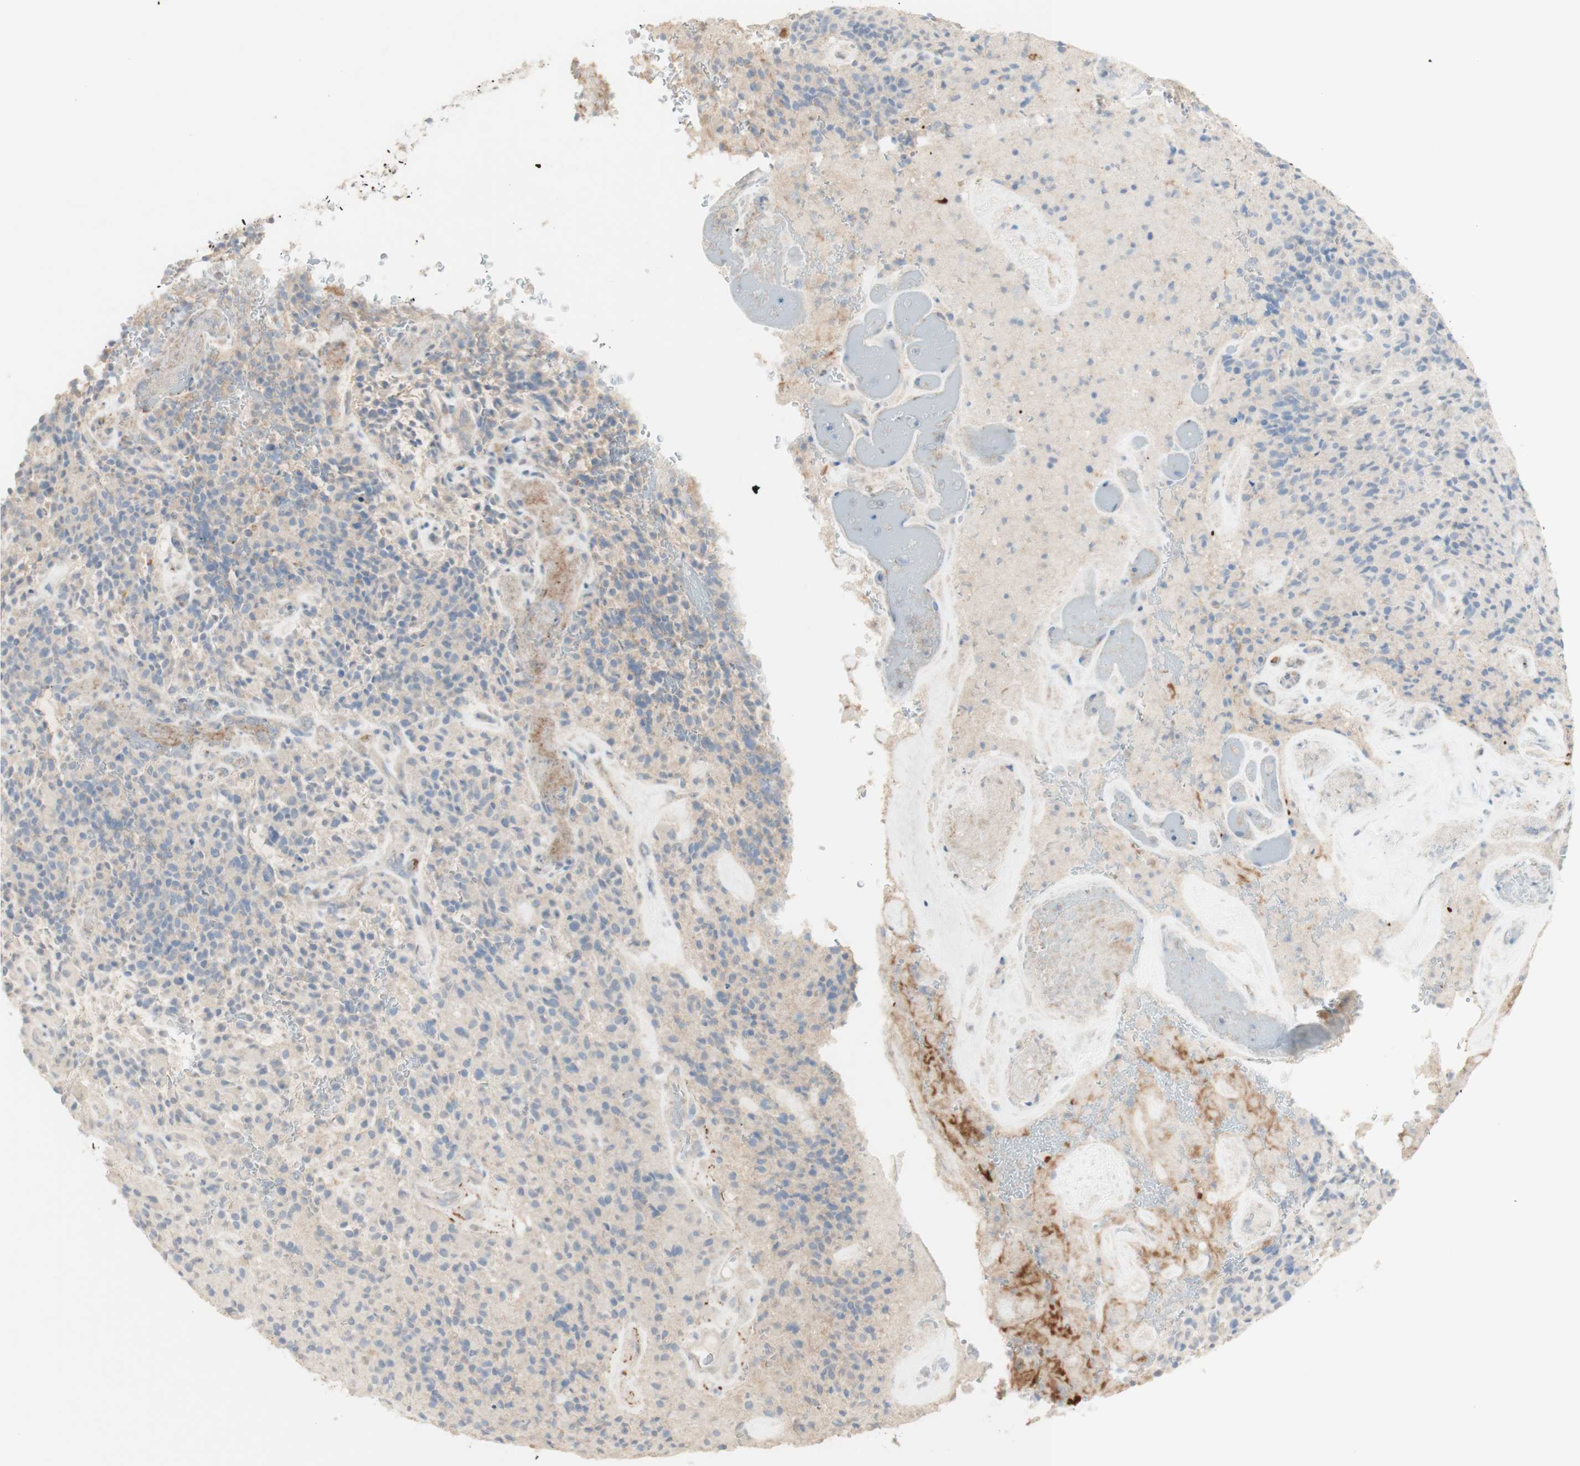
{"staining": {"intensity": "negative", "quantity": "none", "location": "none"}, "tissue": "glioma", "cell_type": "Tumor cells", "image_type": "cancer", "snomed": [{"axis": "morphology", "description": "Glioma, malignant, High grade"}, {"axis": "topography", "description": "Brain"}], "caption": "DAB (3,3'-diaminobenzidine) immunohistochemical staining of glioma reveals no significant positivity in tumor cells. The staining is performed using DAB brown chromogen with nuclei counter-stained in using hematoxylin.", "gene": "MANEA", "patient": {"sex": "male", "age": 71}}